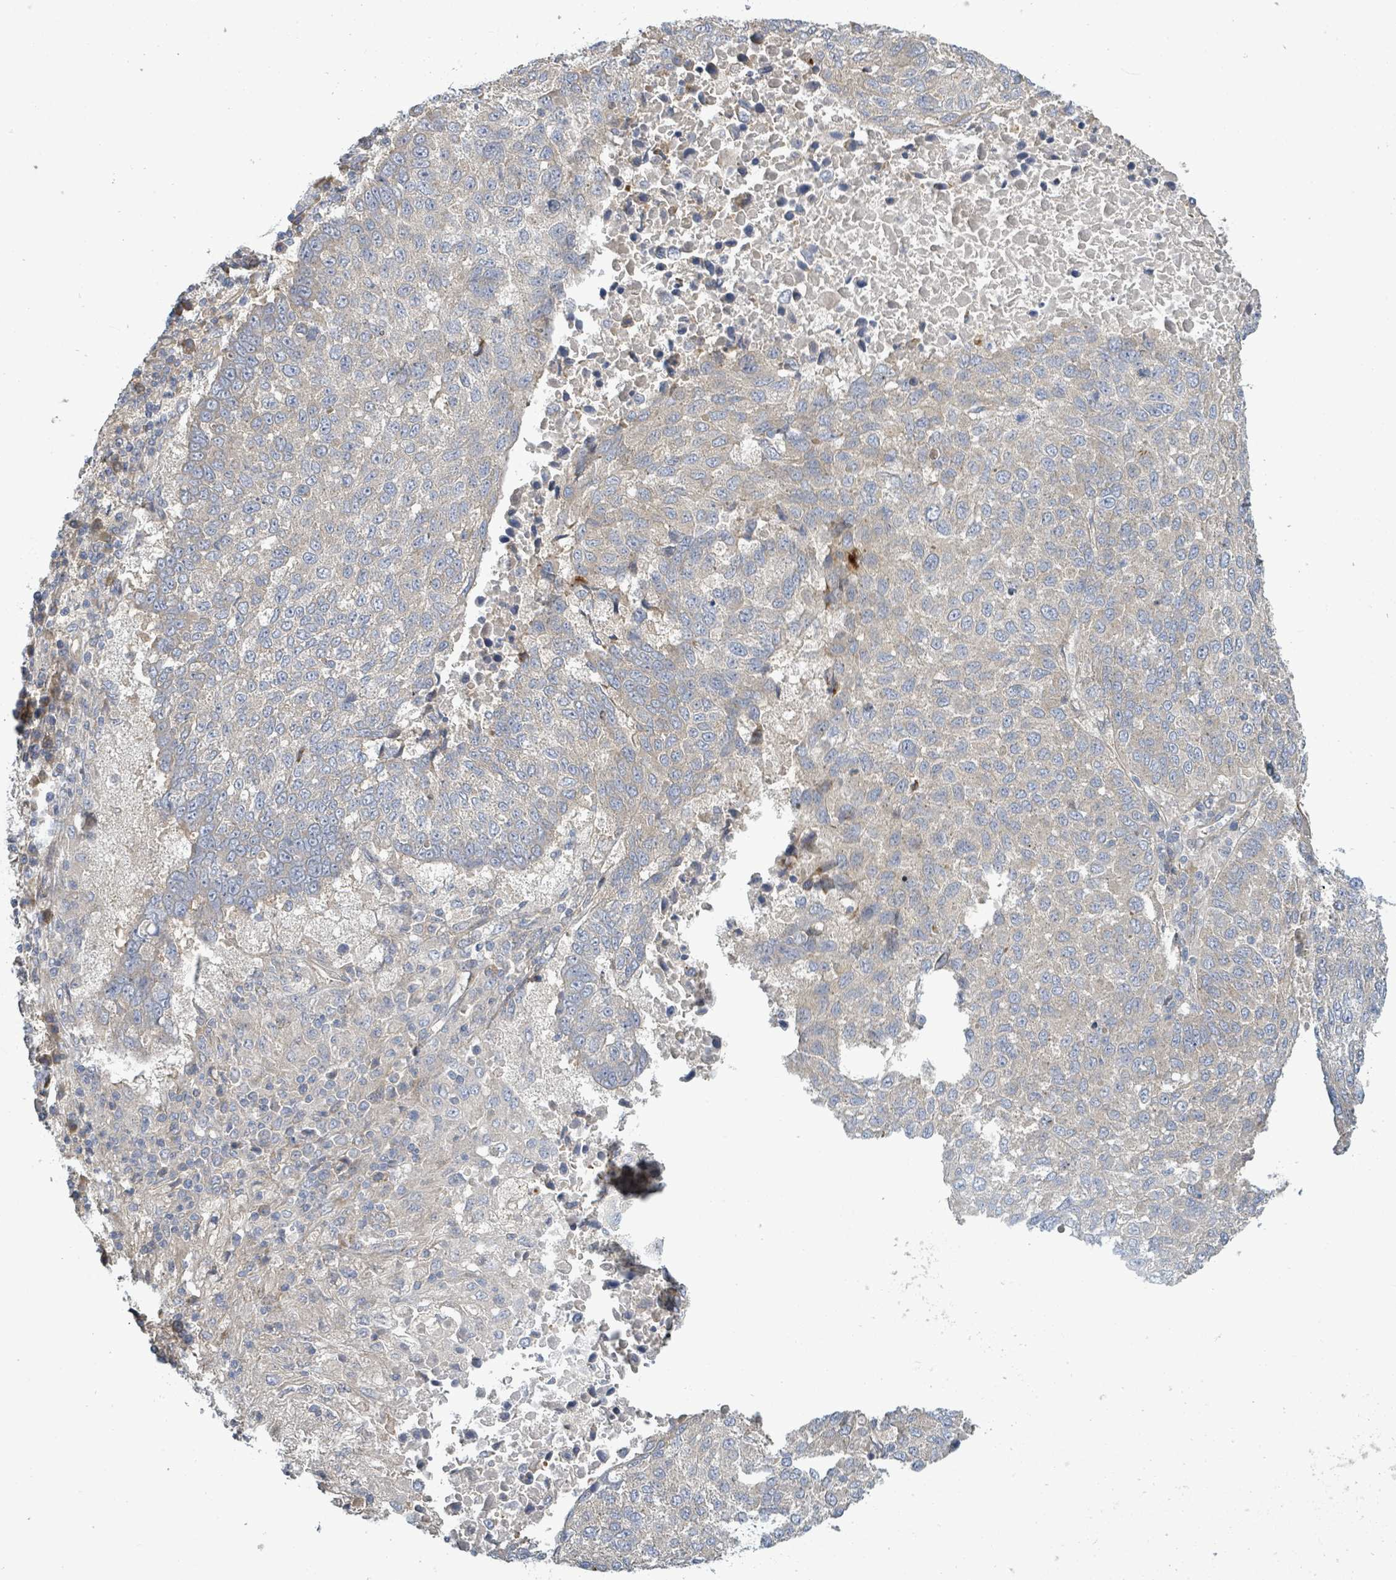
{"staining": {"intensity": "negative", "quantity": "none", "location": "none"}, "tissue": "lung cancer", "cell_type": "Tumor cells", "image_type": "cancer", "snomed": [{"axis": "morphology", "description": "Squamous cell carcinoma, NOS"}, {"axis": "topography", "description": "Lung"}], "caption": "Photomicrograph shows no significant protein expression in tumor cells of squamous cell carcinoma (lung).", "gene": "CFAP210", "patient": {"sex": "male", "age": 73}}